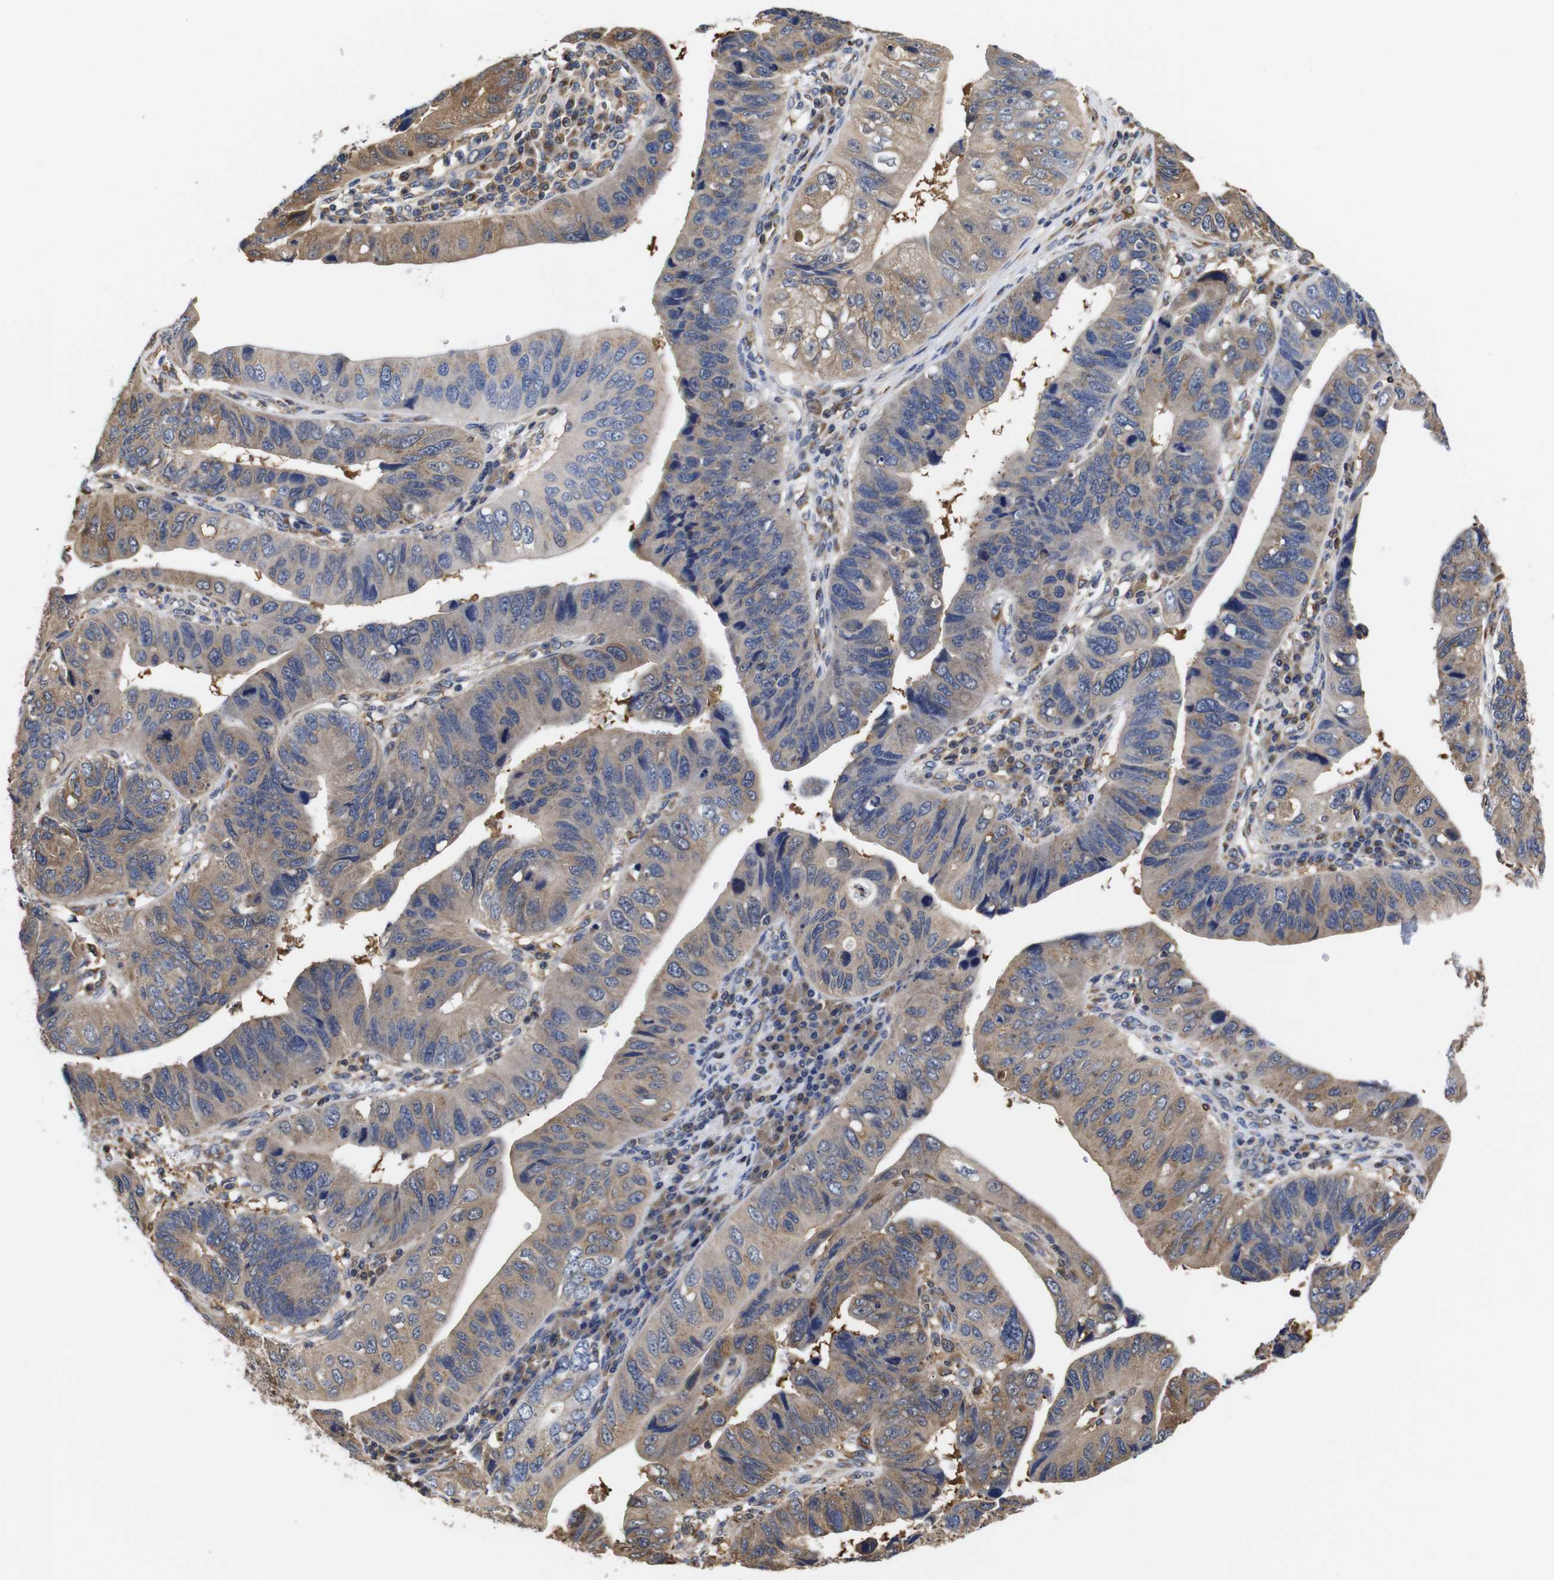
{"staining": {"intensity": "weak", "quantity": ">75%", "location": "cytoplasmic/membranous"}, "tissue": "stomach cancer", "cell_type": "Tumor cells", "image_type": "cancer", "snomed": [{"axis": "morphology", "description": "Adenocarcinoma, NOS"}, {"axis": "topography", "description": "Stomach"}], "caption": "A low amount of weak cytoplasmic/membranous positivity is seen in about >75% of tumor cells in stomach adenocarcinoma tissue. Nuclei are stained in blue.", "gene": "LRRCC1", "patient": {"sex": "male", "age": 59}}